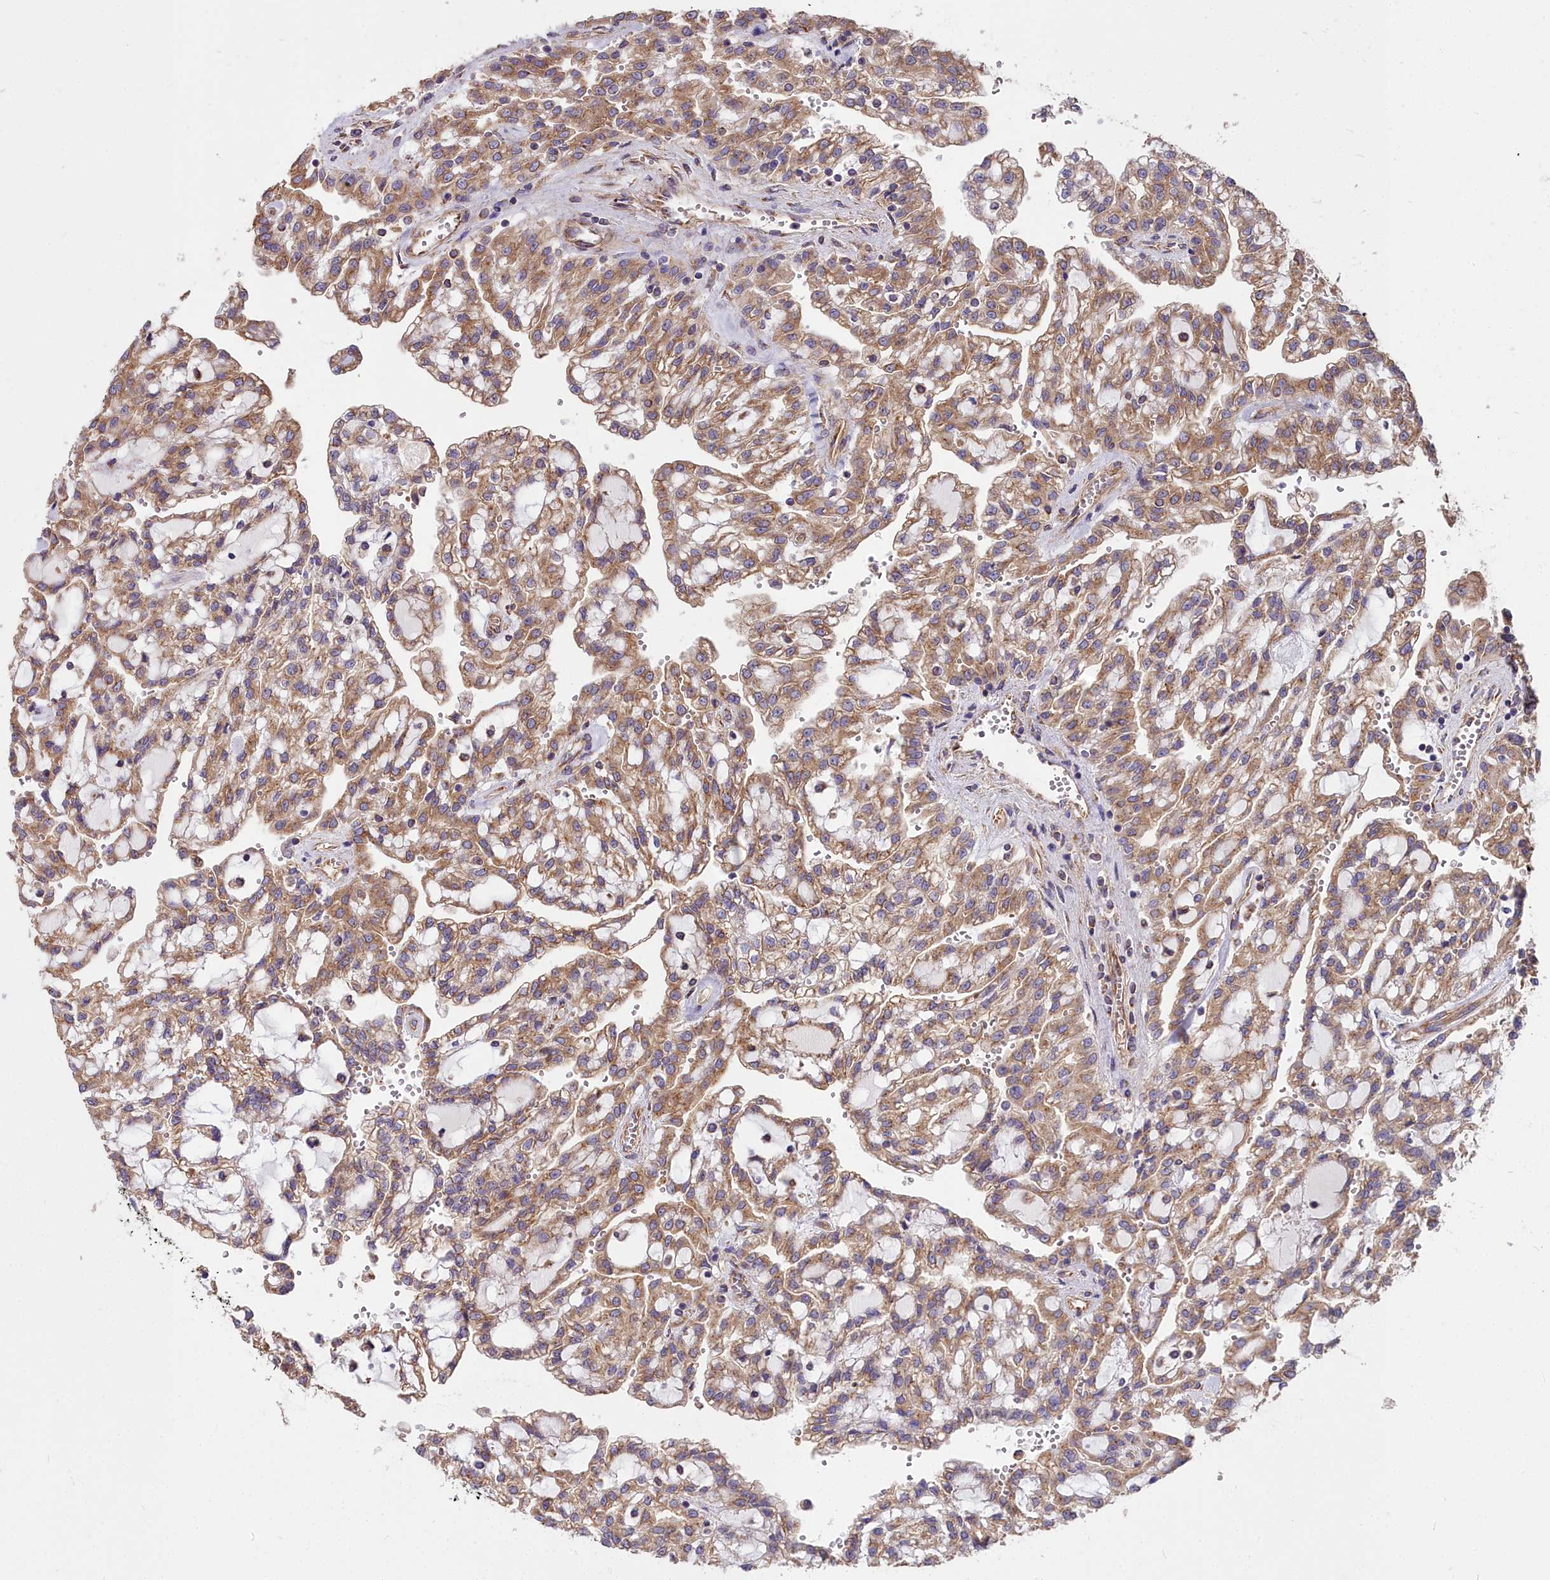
{"staining": {"intensity": "moderate", "quantity": ">75%", "location": "cytoplasmic/membranous"}, "tissue": "renal cancer", "cell_type": "Tumor cells", "image_type": "cancer", "snomed": [{"axis": "morphology", "description": "Adenocarcinoma, NOS"}, {"axis": "topography", "description": "Kidney"}], "caption": "This is a photomicrograph of IHC staining of renal adenocarcinoma, which shows moderate staining in the cytoplasmic/membranous of tumor cells.", "gene": "DCTN3", "patient": {"sex": "male", "age": 63}}